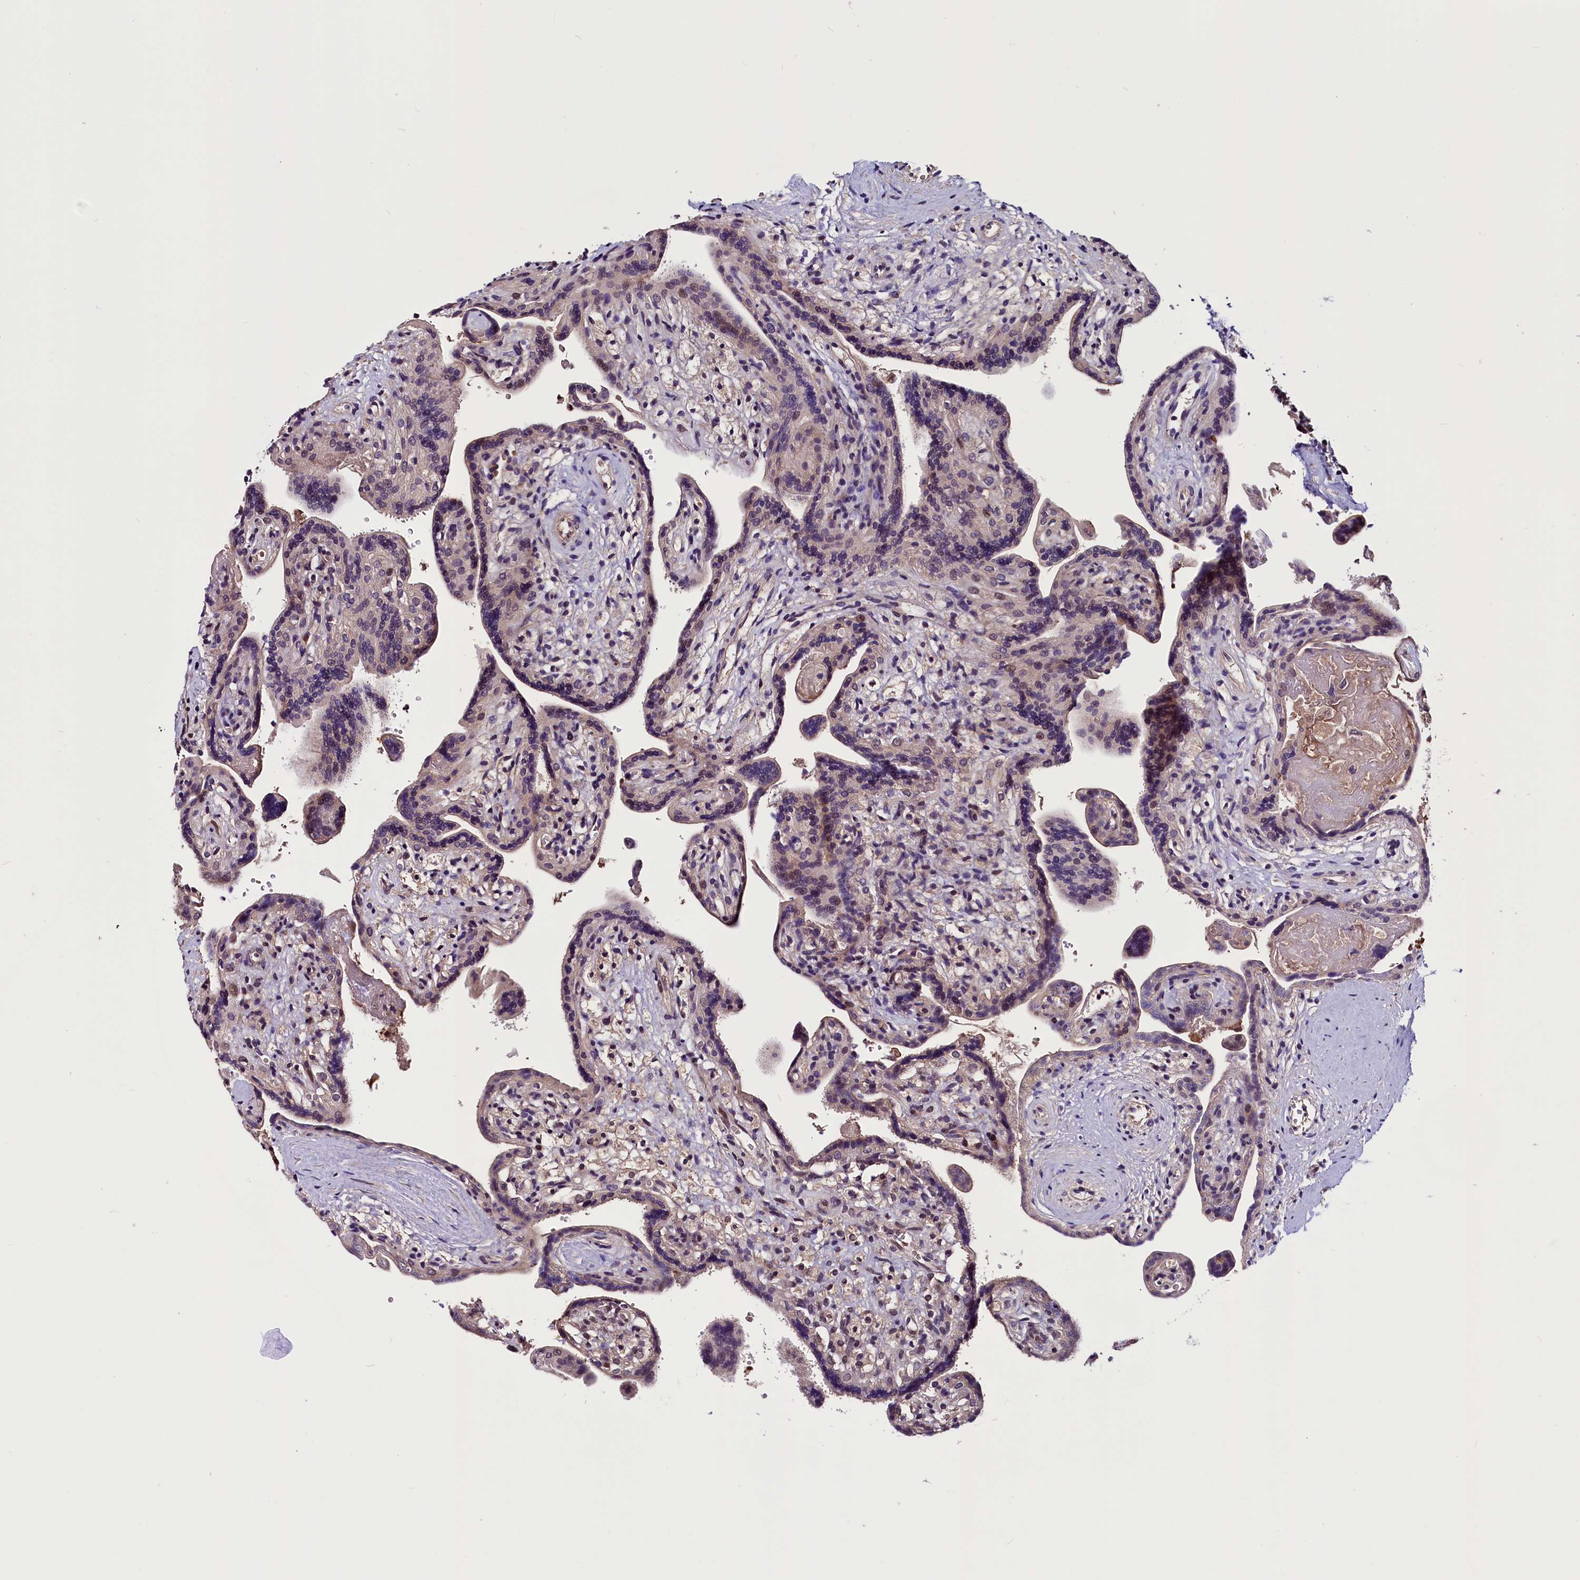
{"staining": {"intensity": "moderate", "quantity": "25%-75%", "location": "nuclear"}, "tissue": "placenta", "cell_type": "Trophoblastic cells", "image_type": "normal", "snomed": [{"axis": "morphology", "description": "Normal tissue, NOS"}, {"axis": "topography", "description": "Placenta"}], "caption": "Immunohistochemistry histopathology image of unremarkable placenta: human placenta stained using IHC displays medium levels of moderate protein expression localized specifically in the nuclear of trophoblastic cells, appearing as a nuclear brown color.", "gene": "RNMT", "patient": {"sex": "female", "age": 37}}